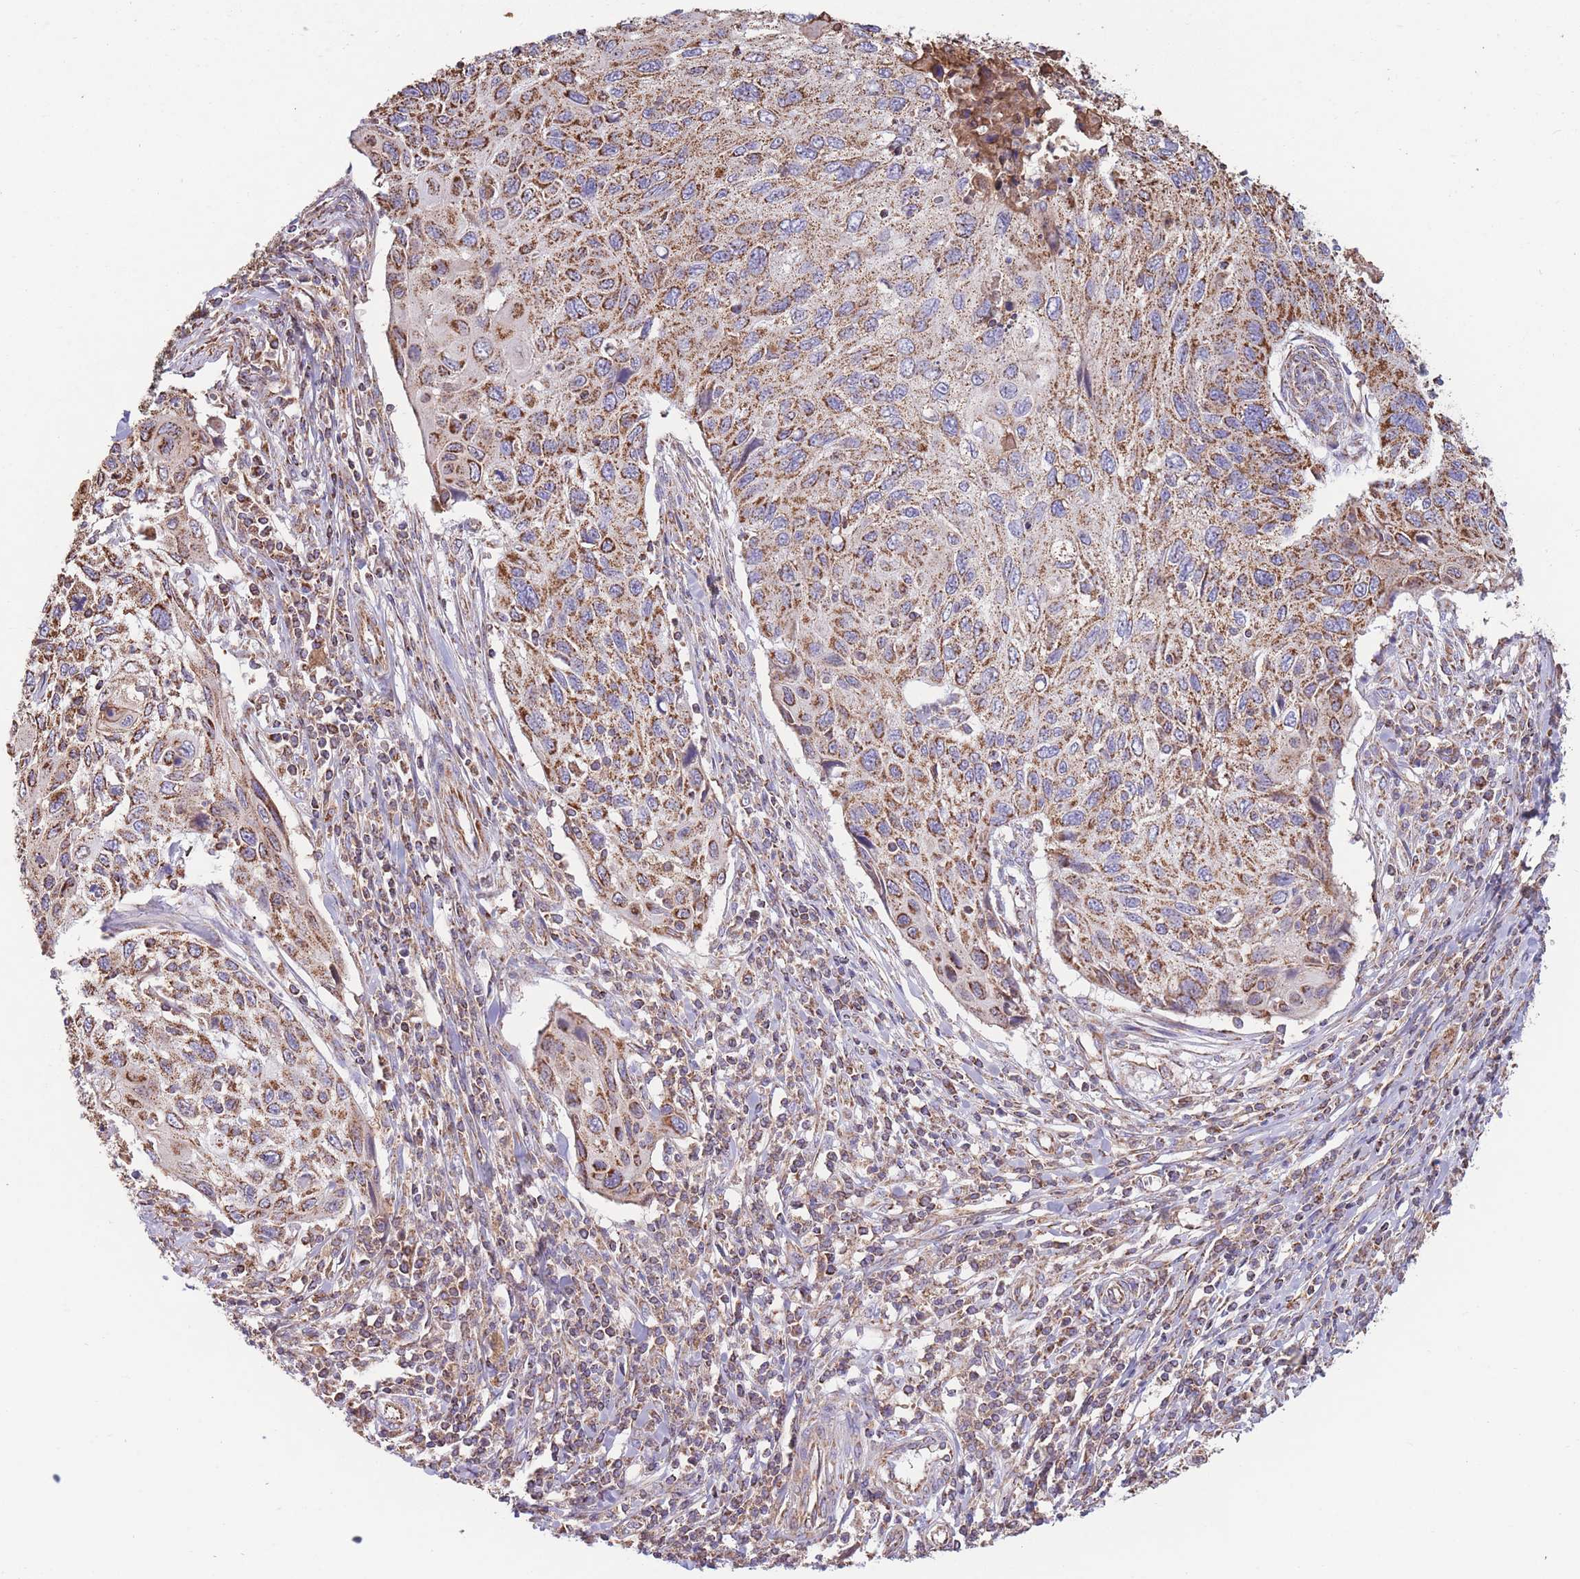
{"staining": {"intensity": "moderate", "quantity": ">75%", "location": "cytoplasmic/membranous"}, "tissue": "cervical cancer", "cell_type": "Tumor cells", "image_type": "cancer", "snomed": [{"axis": "morphology", "description": "Squamous cell carcinoma, NOS"}, {"axis": "topography", "description": "Cervix"}], "caption": "A histopathology image showing moderate cytoplasmic/membranous positivity in about >75% of tumor cells in cervical squamous cell carcinoma, as visualized by brown immunohistochemical staining.", "gene": "FKBP8", "patient": {"sex": "female", "age": 70}}